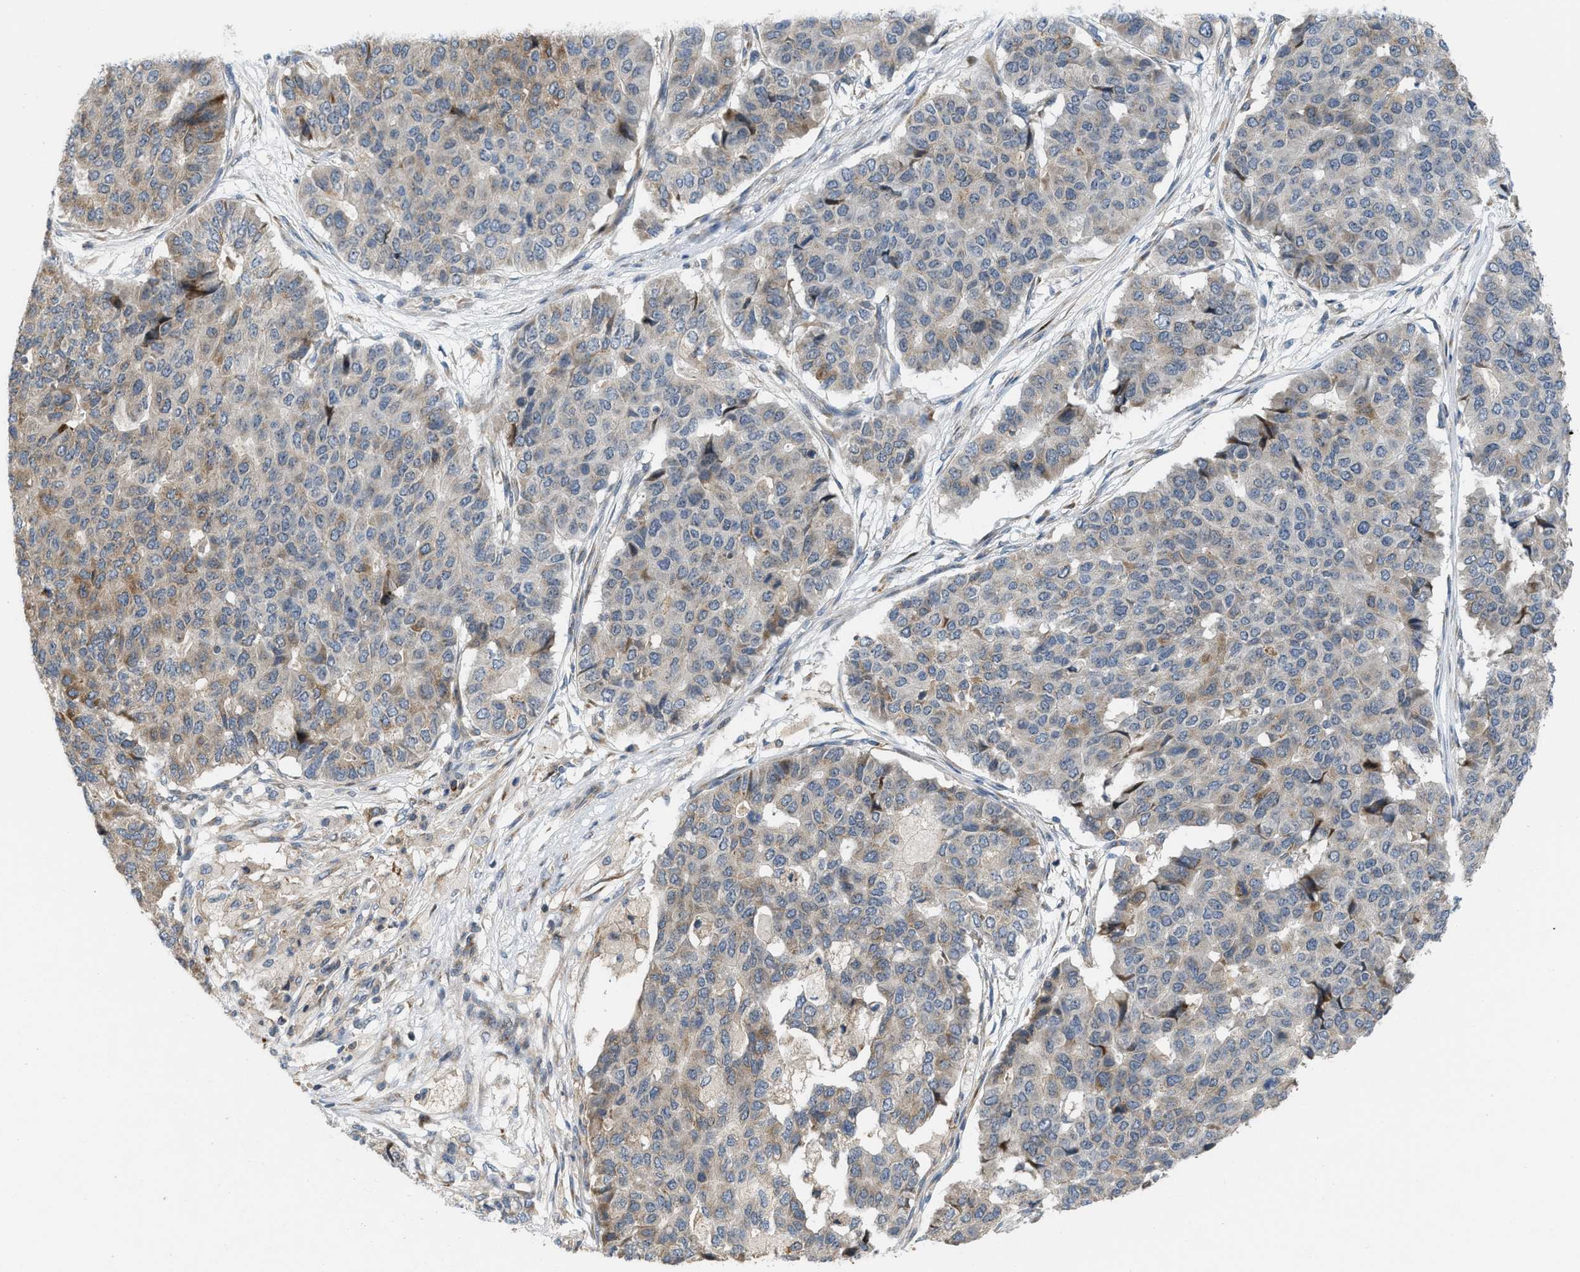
{"staining": {"intensity": "moderate", "quantity": "<25%", "location": "cytoplasmic/membranous"}, "tissue": "pancreatic cancer", "cell_type": "Tumor cells", "image_type": "cancer", "snomed": [{"axis": "morphology", "description": "Adenocarcinoma, NOS"}, {"axis": "topography", "description": "Pancreas"}], "caption": "Protein staining shows moderate cytoplasmic/membranous staining in approximately <25% of tumor cells in pancreatic cancer (adenocarcinoma).", "gene": "DIPK1A", "patient": {"sex": "male", "age": 50}}